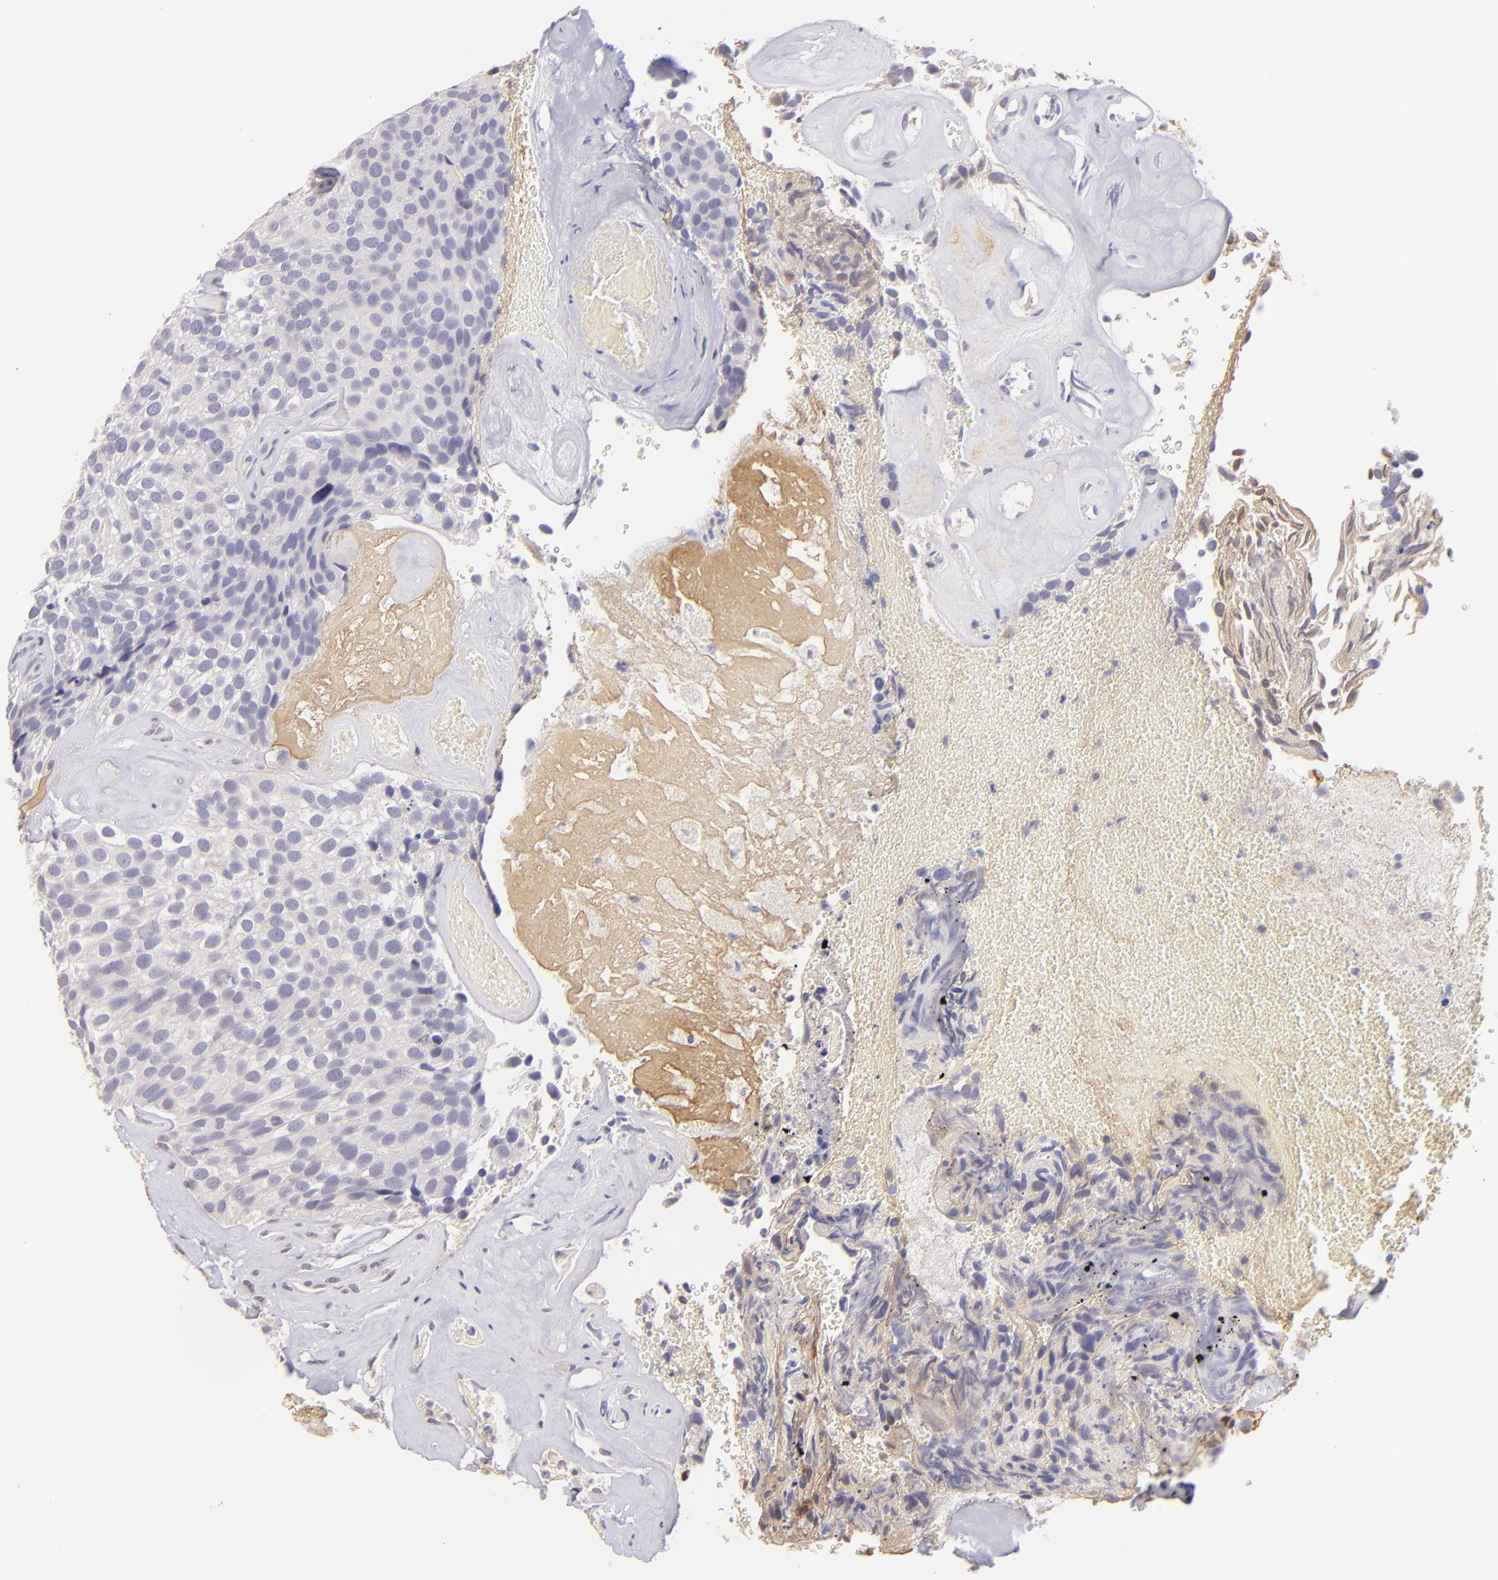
{"staining": {"intensity": "negative", "quantity": "none", "location": "none"}, "tissue": "urothelial cancer", "cell_type": "Tumor cells", "image_type": "cancer", "snomed": [{"axis": "morphology", "description": "Urothelial carcinoma, High grade"}, {"axis": "topography", "description": "Urinary bladder"}], "caption": "This is an immunohistochemistry (IHC) histopathology image of urothelial carcinoma (high-grade). There is no staining in tumor cells.", "gene": "MAGEA1", "patient": {"sex": "male", "age": 72}}